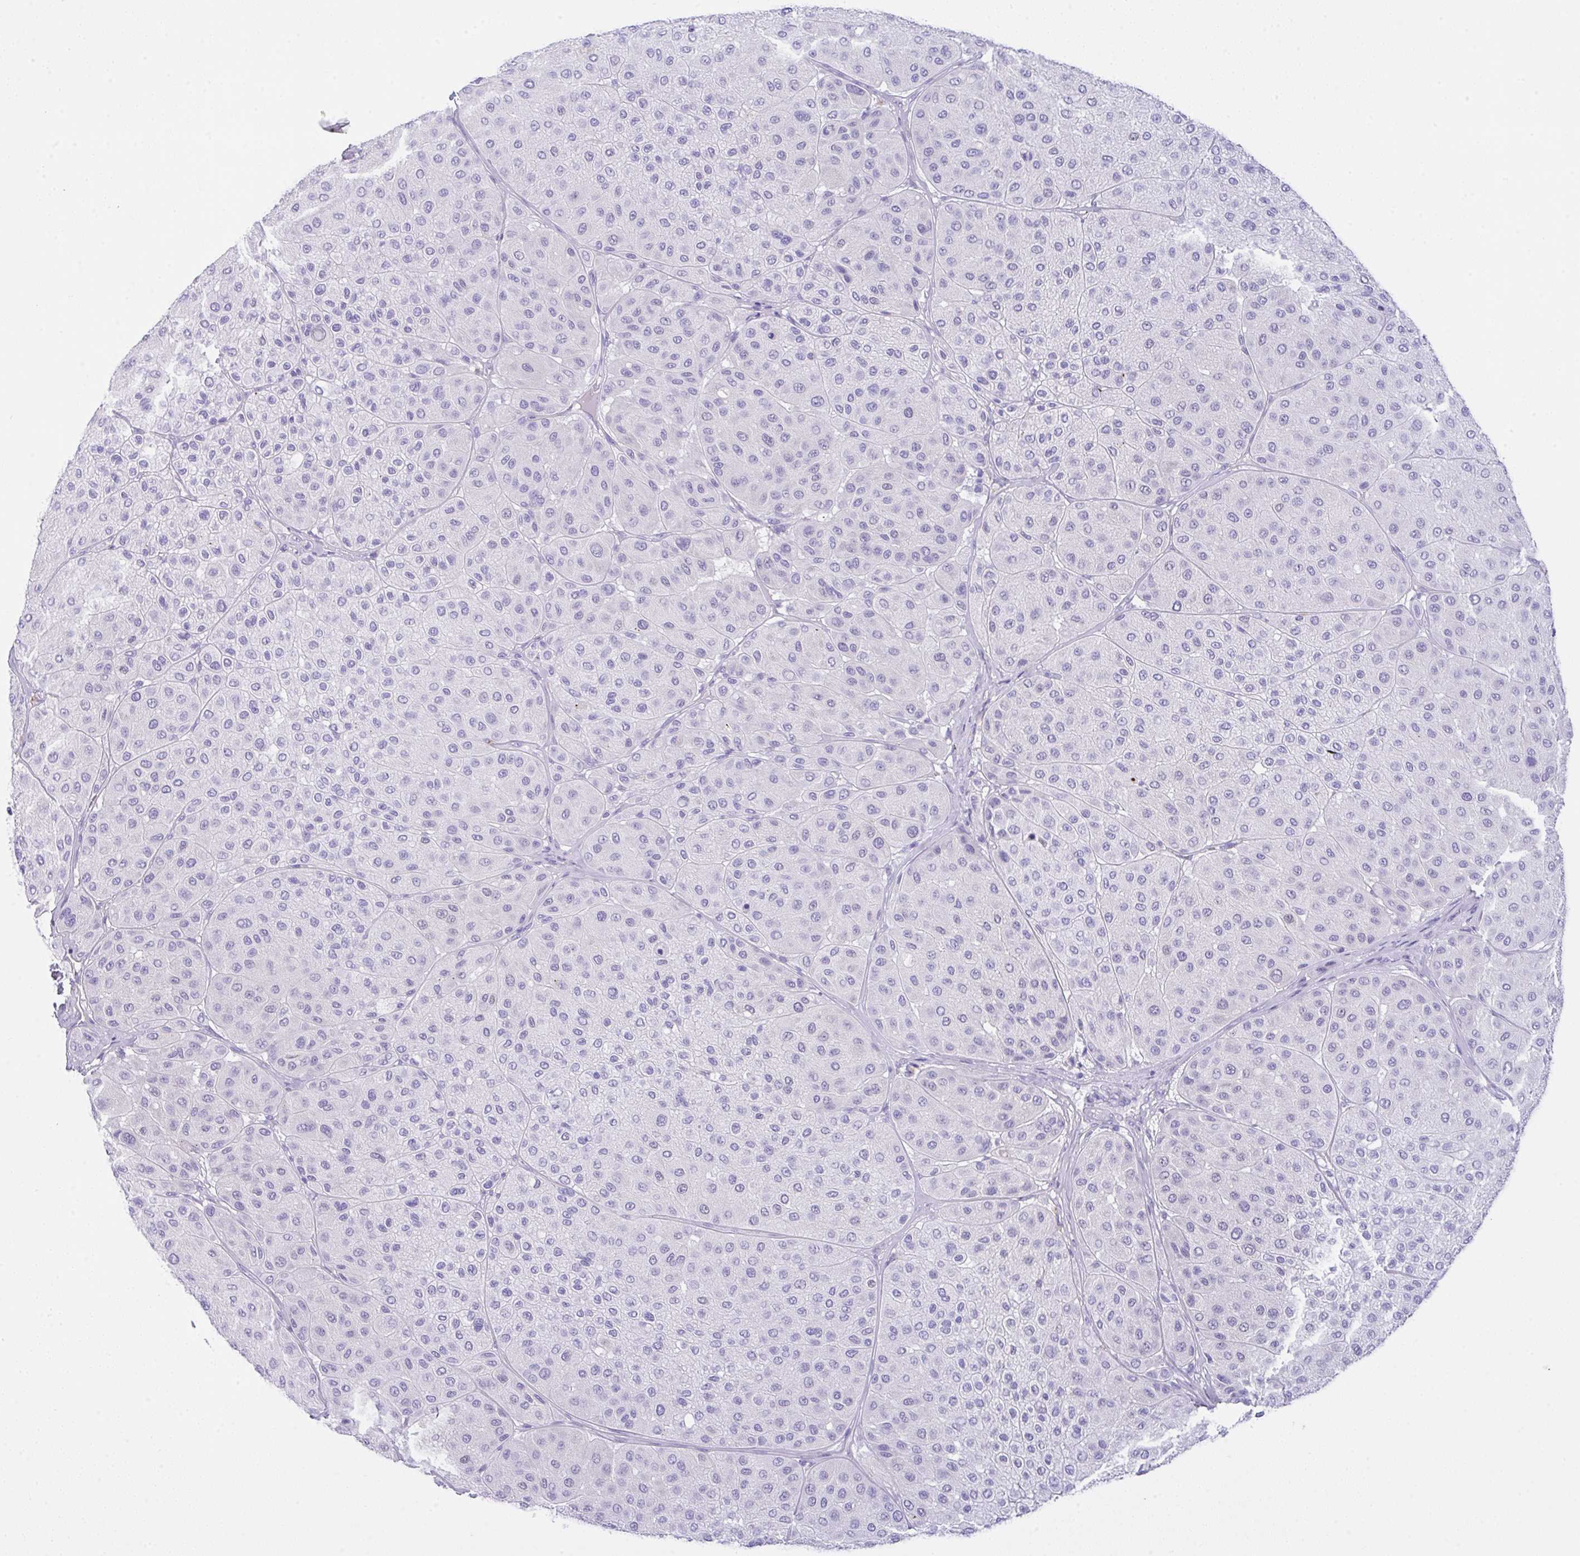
{"staining": {"intensity": "negative", "quantity": "none", "location": "none"}, "tissue": "melanoma", "cell_type": "Tumor cells", "image_type": "cancer", "snomed": [{"axis": "morphology", "description": "Malignant melanoma, Metastatic site"}, {"axis": "topography", "description": "Smooth muscle"}], "caption": "A micrograph of malignant melanoma (metastatic site) stained for a protein displays no brown staining in tumor cells.", "gene": "NDUFAF8", "patient": {"sex": "male", "age": 41}}